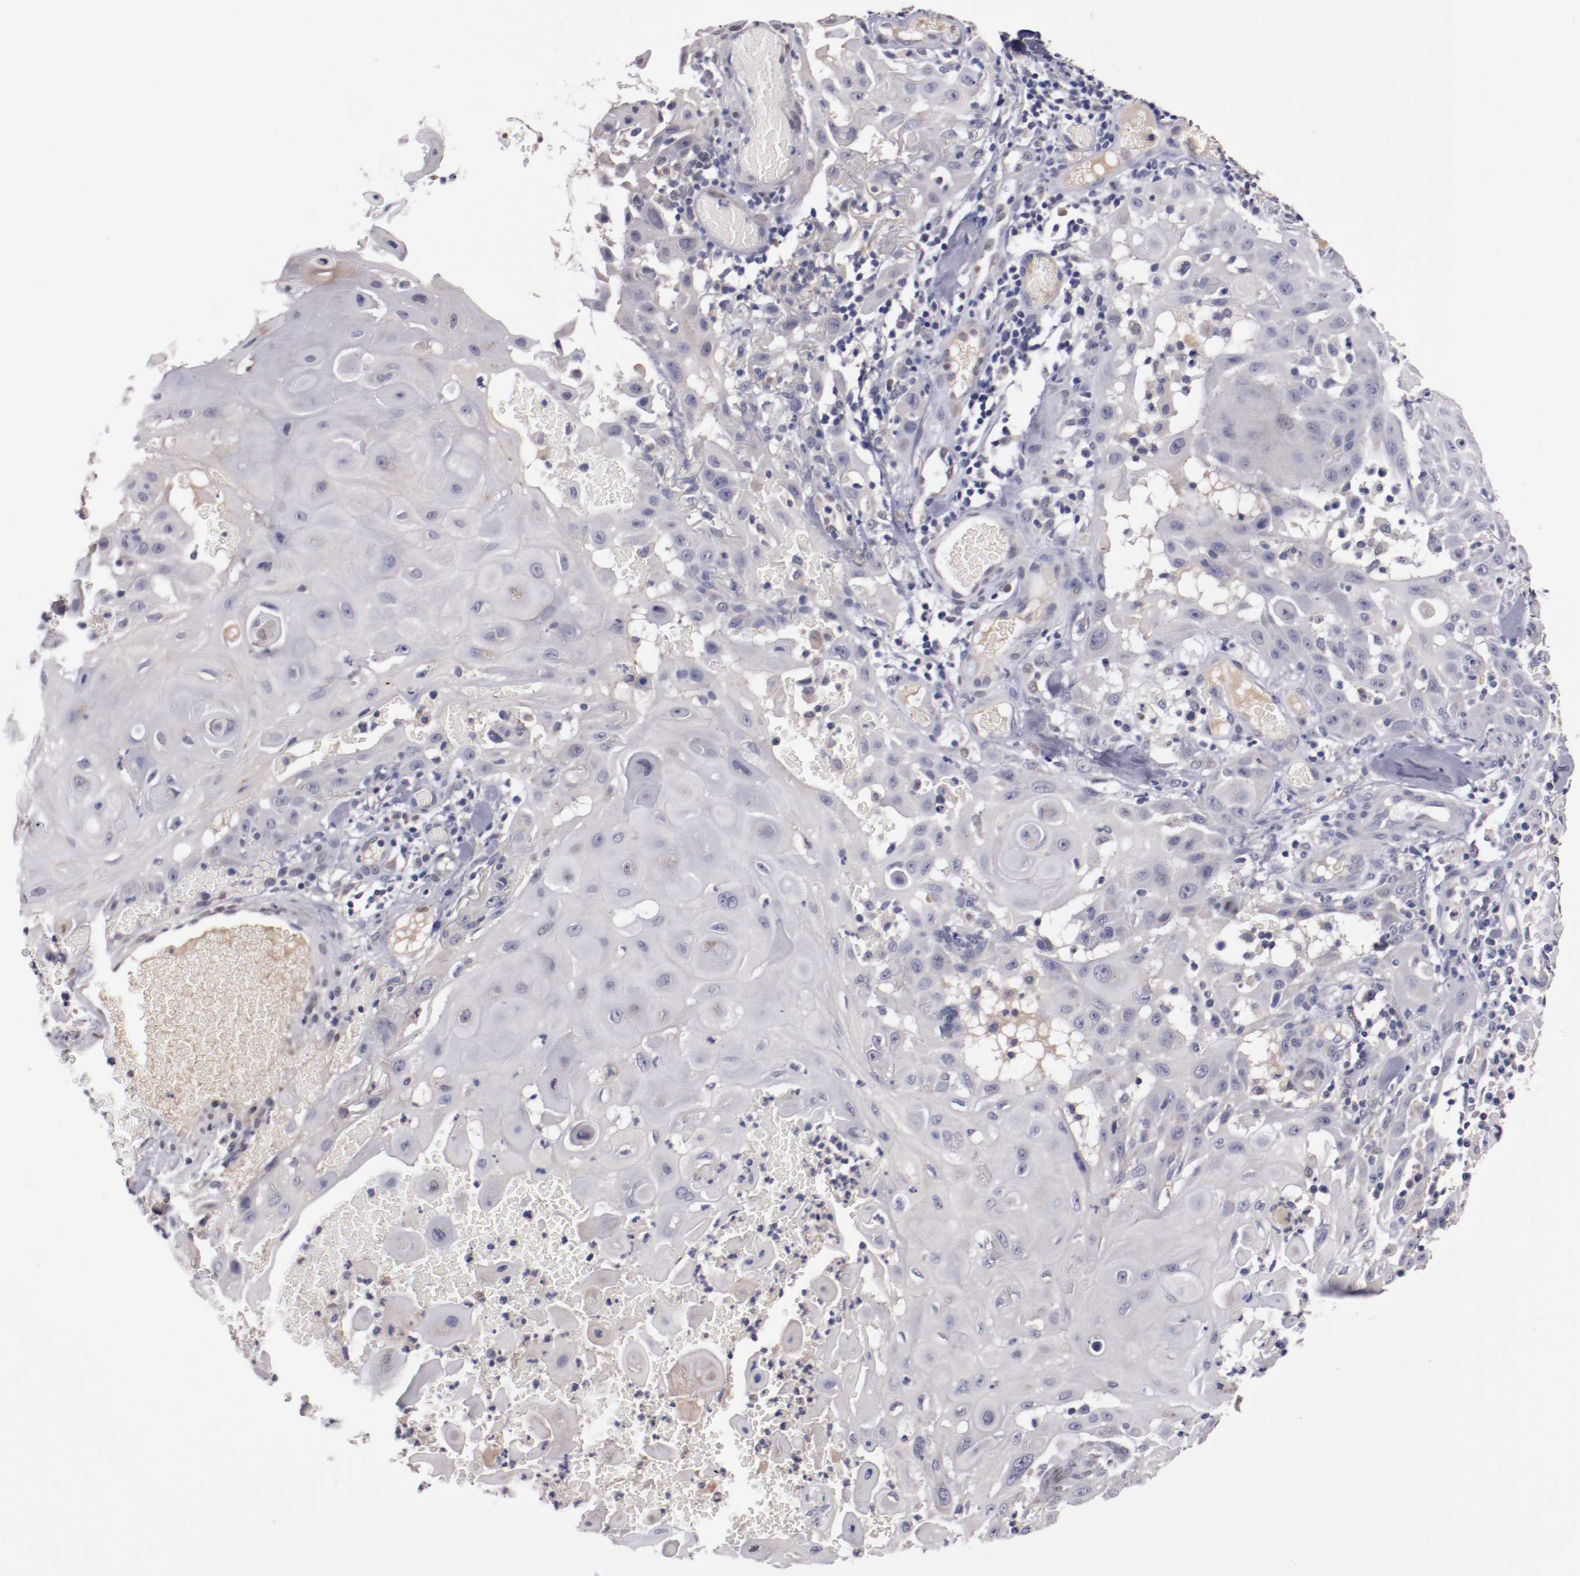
{"staining": {"intensity": "negative", "quantity": "none", "location": "none"}, "tissue": "skin cancer", "cell_type": "Tumor cells", "image_type": "cancer", "snomed": [{"axis": "morphology", "description": "Squamous cell carcinoma, NOS"}, {"axis": "topography", "description": "Skin"}], "caption": "Skin squamous cell carcinoma stained for a protein using immunohistochemistry (IHC) displays no staining tumor cells.", "gene": "FAM81A", "patient": {"sex": "male", "age": 24}}